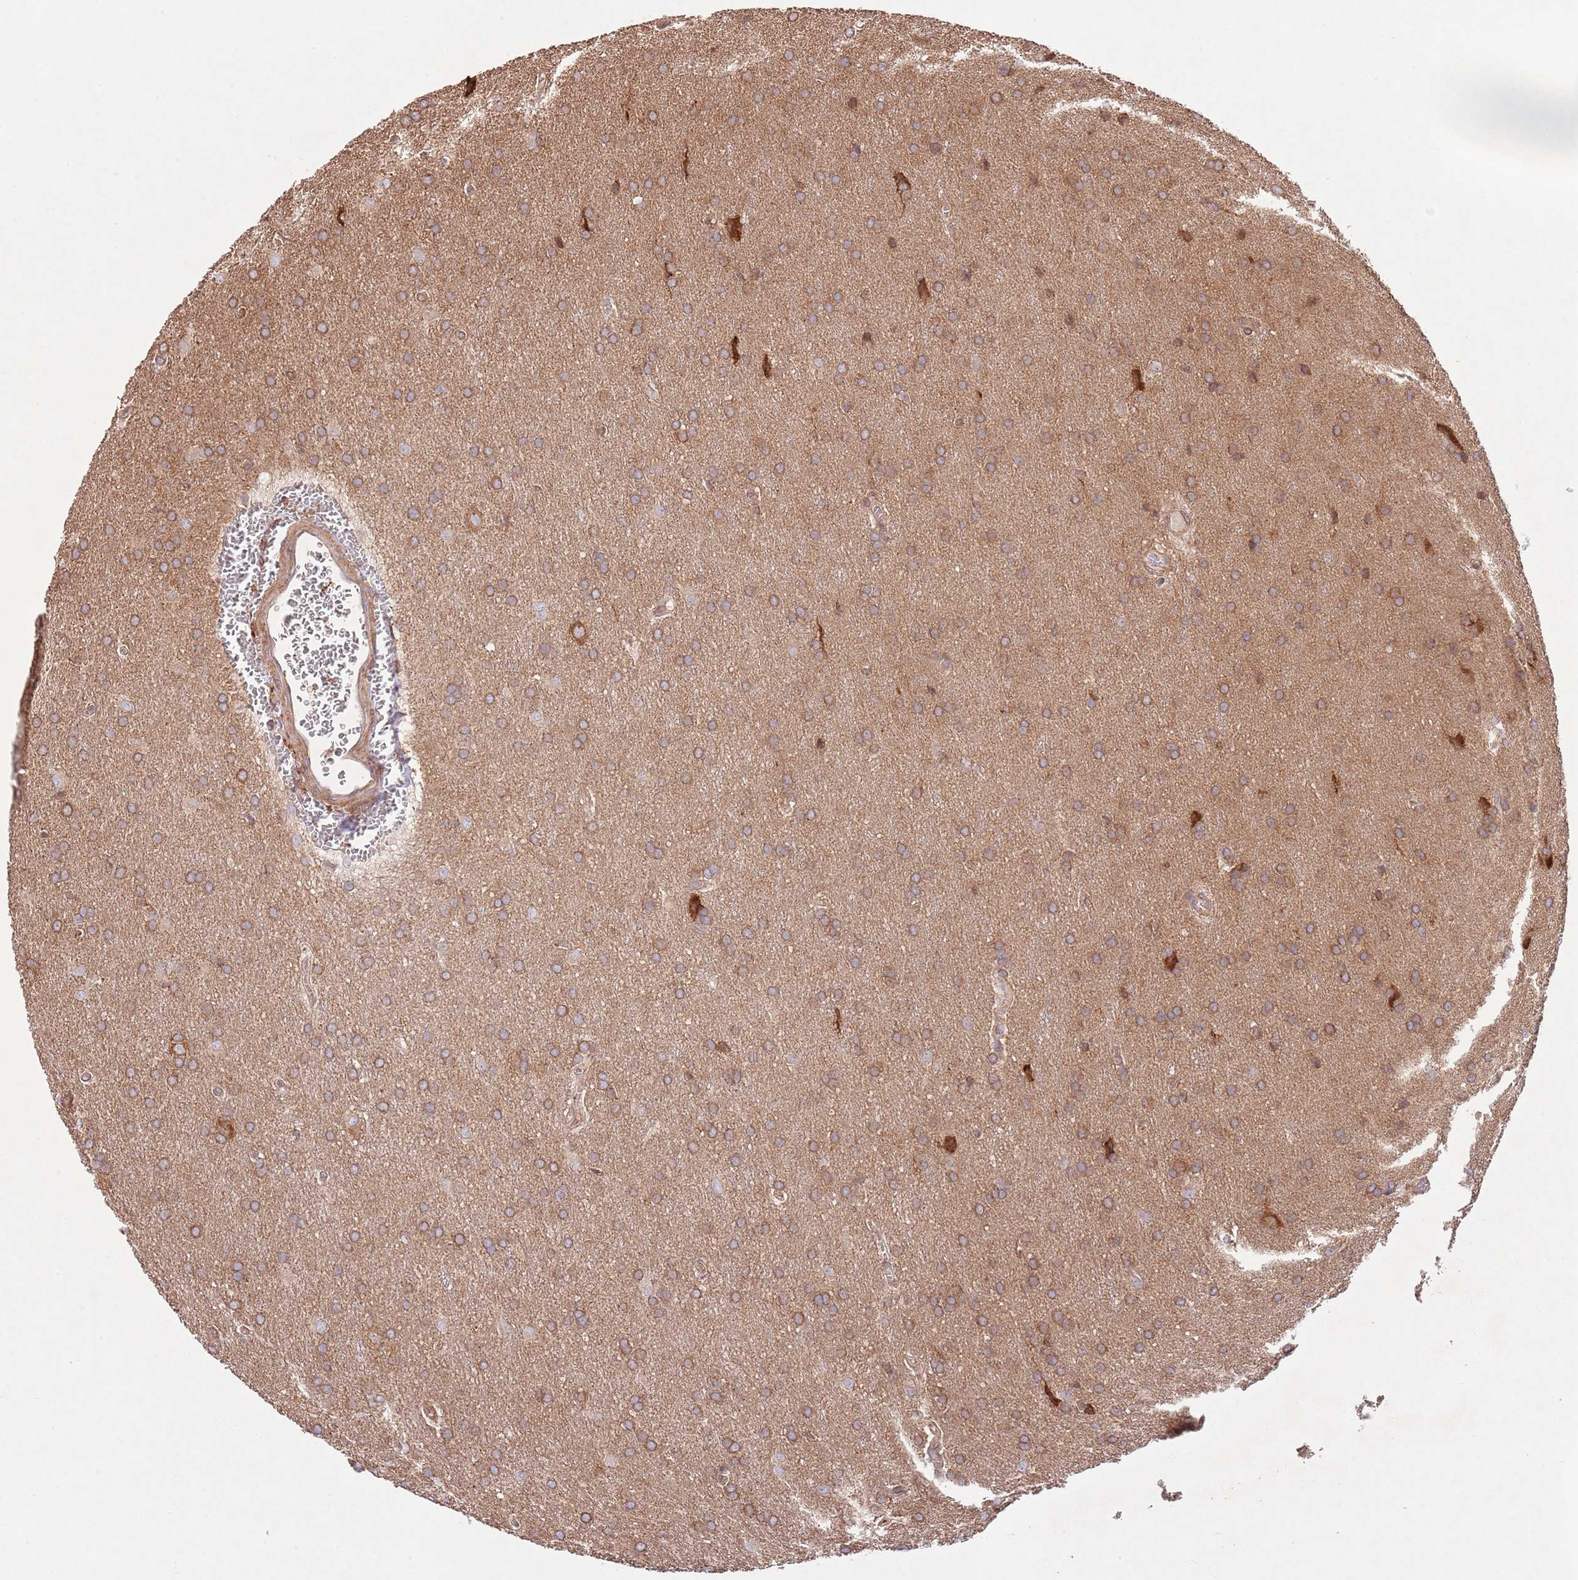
{"staining": {"intensity": "moderate", "quantity": ">75%", "location": "cytoplasmic/membranous"}, "tissue": "glioma", "cell_type": "Tumor cells", "image_type": "cancer", "snomed": [{"axis": "morphology", "description": "Glioma, malignant, Low grade"}, {"axis": "topography", "description": "Brain"}], "caption": "IHC photomicrograph of neoplastic tissue: human glioma stained using IHC demonstrates medium levels of moderate protein expression localized specifically in the cytoplasmic/membranous of tumor cells, appearing as a cytoplasmic/membranous brown color.", "gene": "RNF19B", "patient": {"sex": "female", "age": 32}}